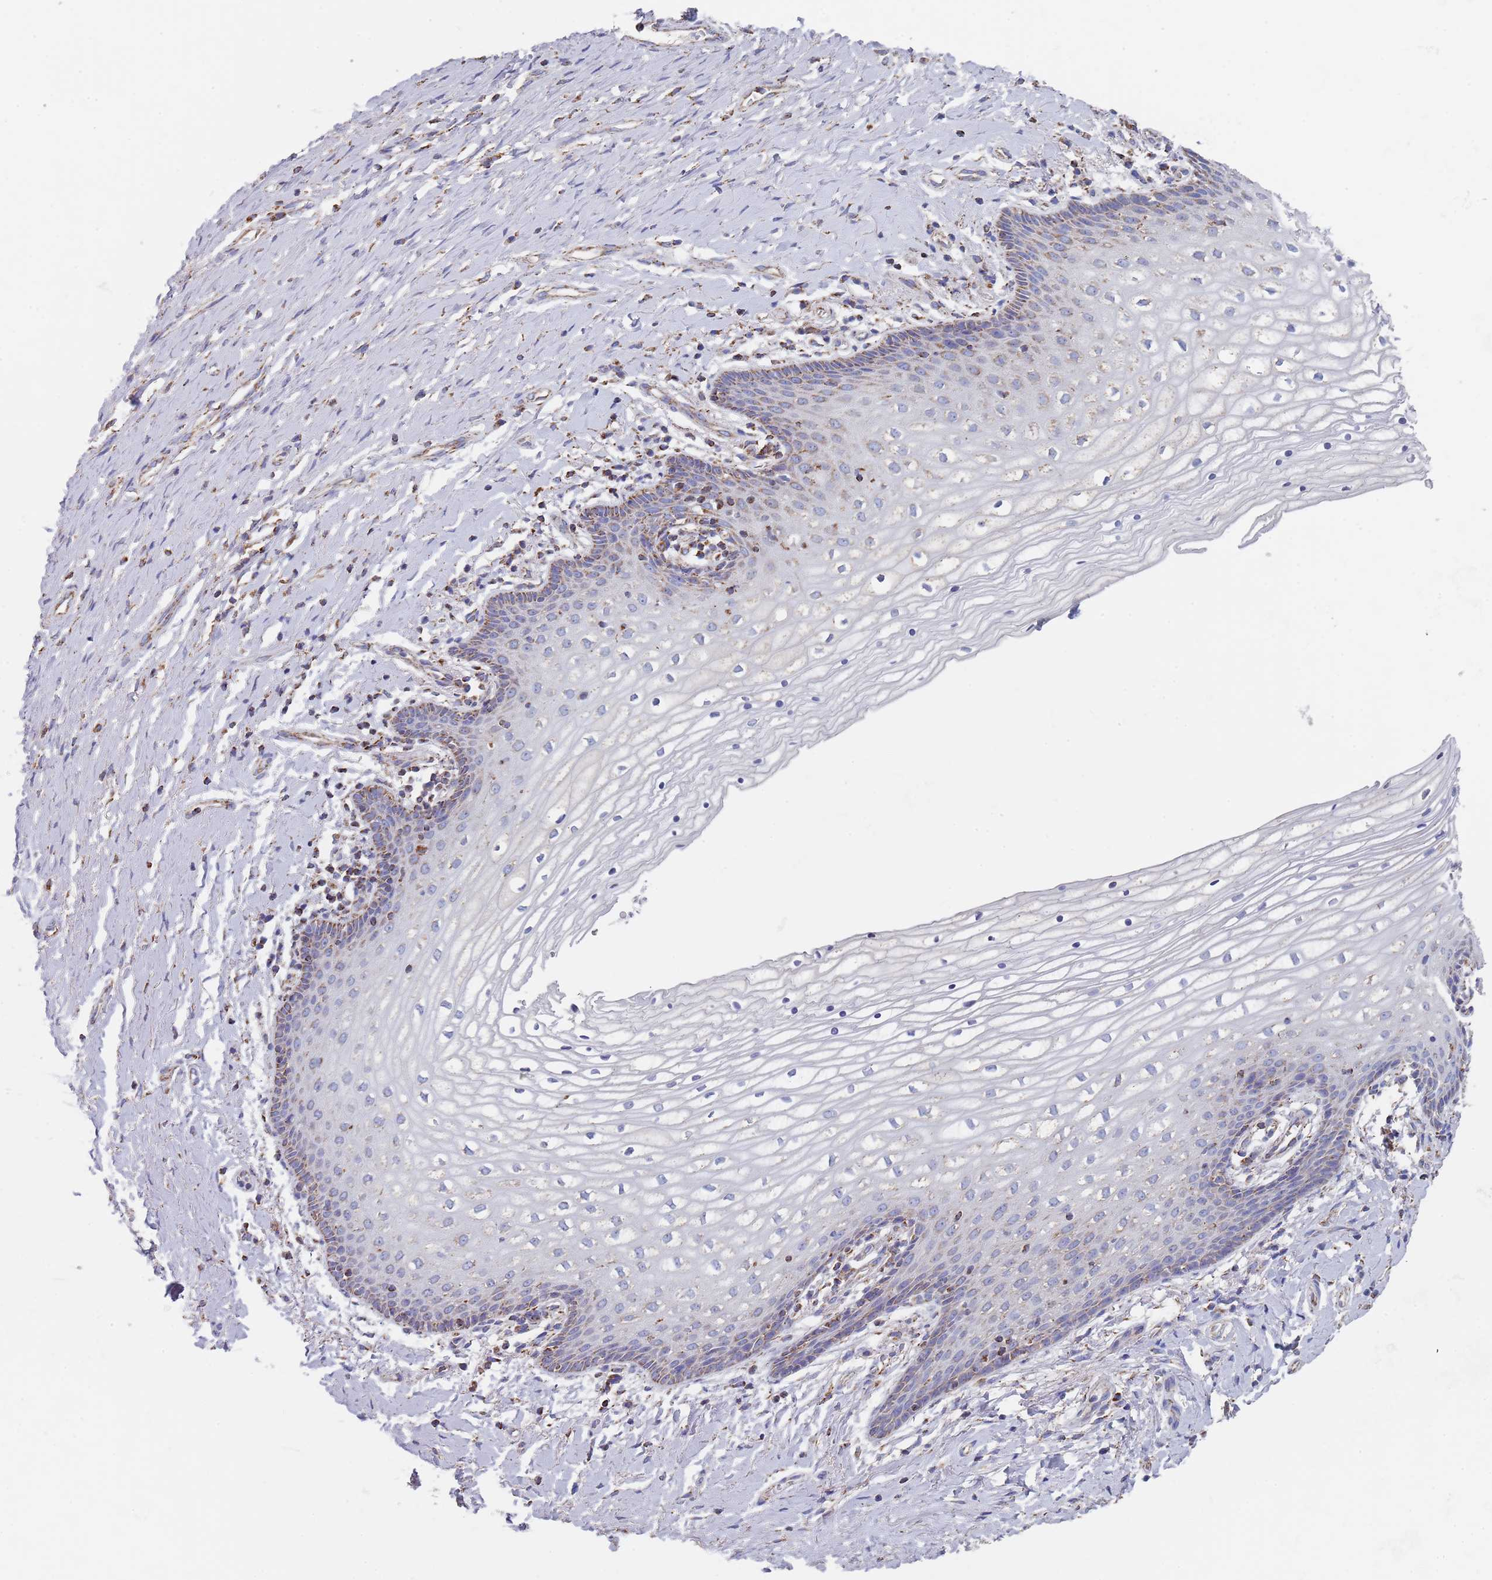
{"staining": {"intensity": "moderate", "quantity": "<25%", "location": "cytoplasmic/membranous"}, "tissue": "vagina", "cell_type": "Squamous epithelial cells", "image_type": "normal", "snomed": [{"axis": "morphology", "description": "Normal tissue, NOS"}, {"axis": "topography", "description": "Vagina"}], "caption": "High-power microscopy captured an IHC micrograph of benign vagina, revealing moderate cytoplasmic/membranous expression in approximately <25% of squamous epithelial cells.", "gene": "PGP", "patient": {"sex": "female", "age": 60}}